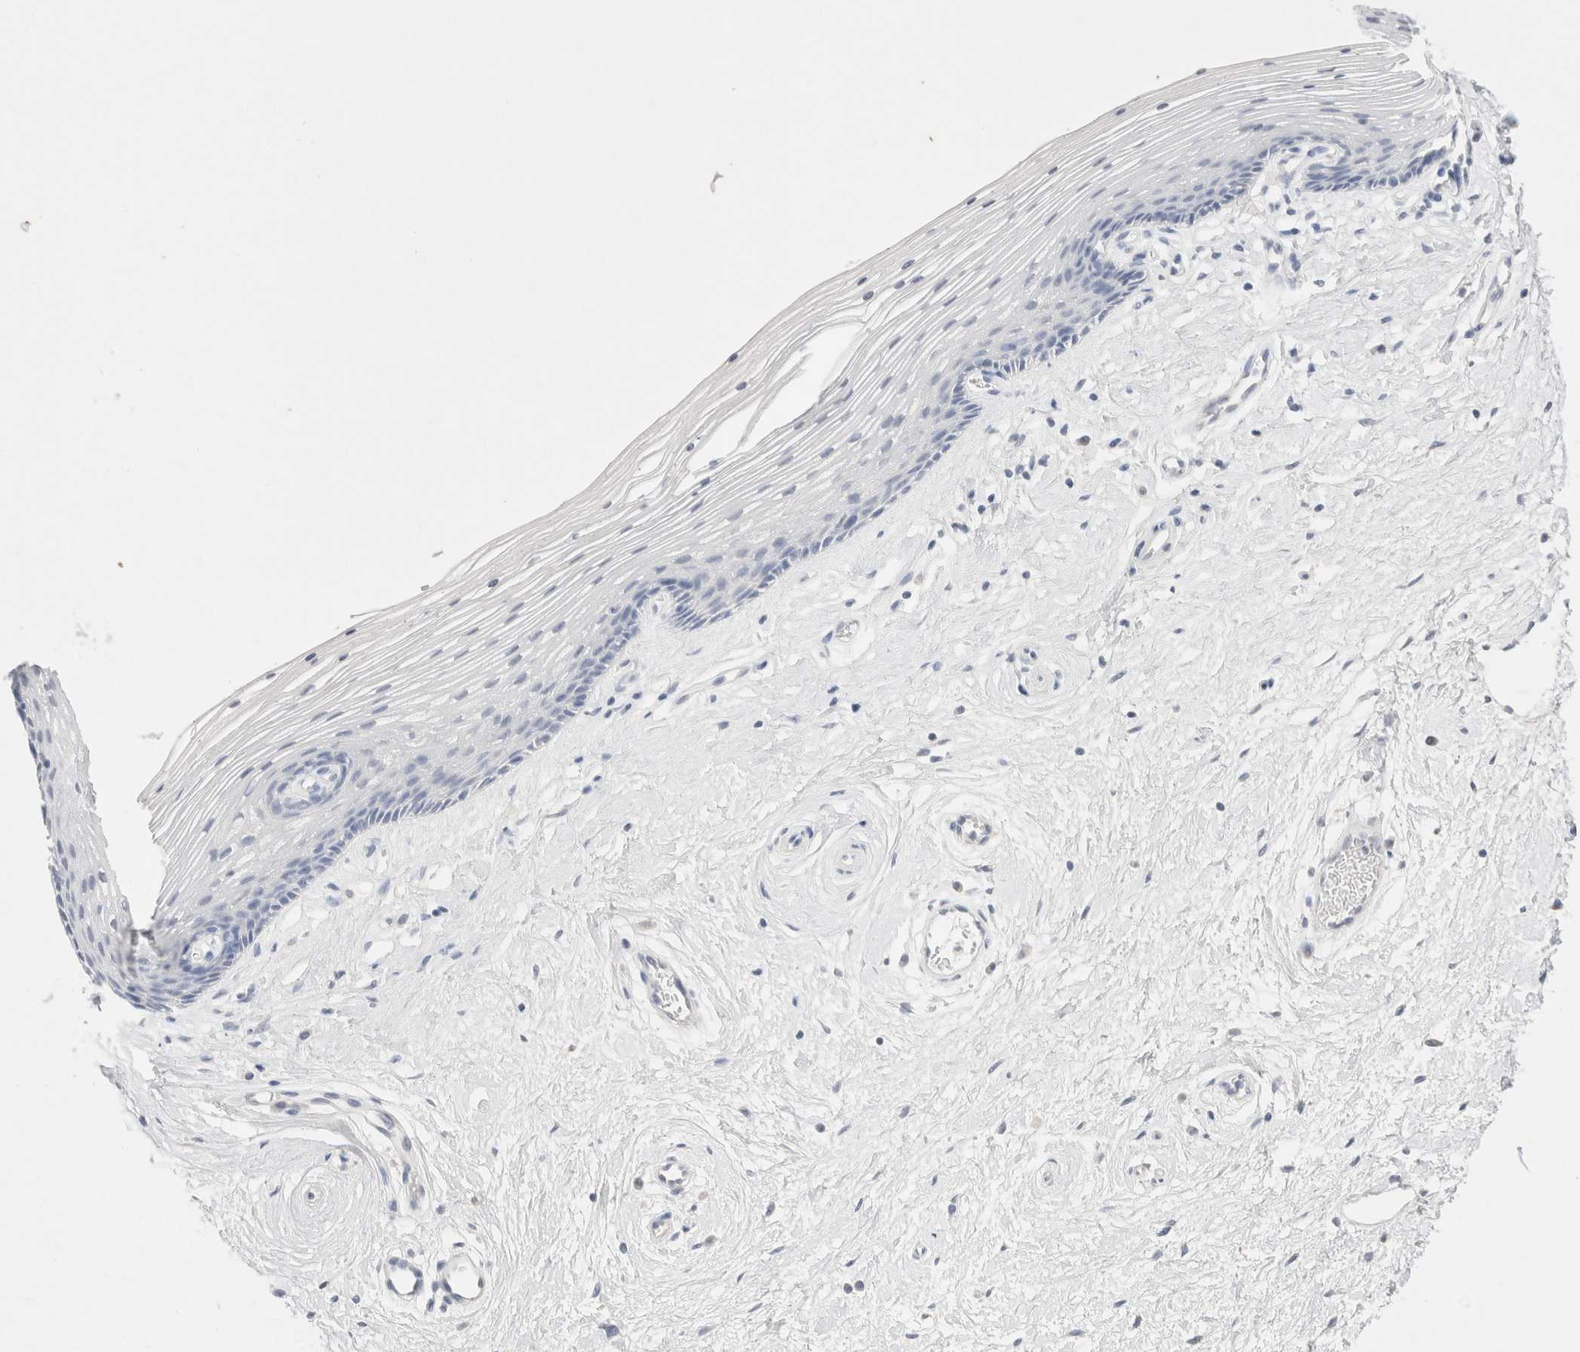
{"staining": {"intensity": "negative", "quantity": "none", "location": "none"}, "tissue": "vagina", "cell_type": "Squamous epithelial cells", "image_type": "normal", "snomed": [{"axis": "morphology", "description": "Normal tissue, NOS"}, {"axis": "topography", "description": "Vagina"}], "caption": "High power microscopy histopathology image of an immunohistochemistry histopathology image of unremarkable vagina, revealing no significant positivity in squamous epithelial cells.", "gene": "EPCAM", "patient": {"sex": "female", "age": 46}}